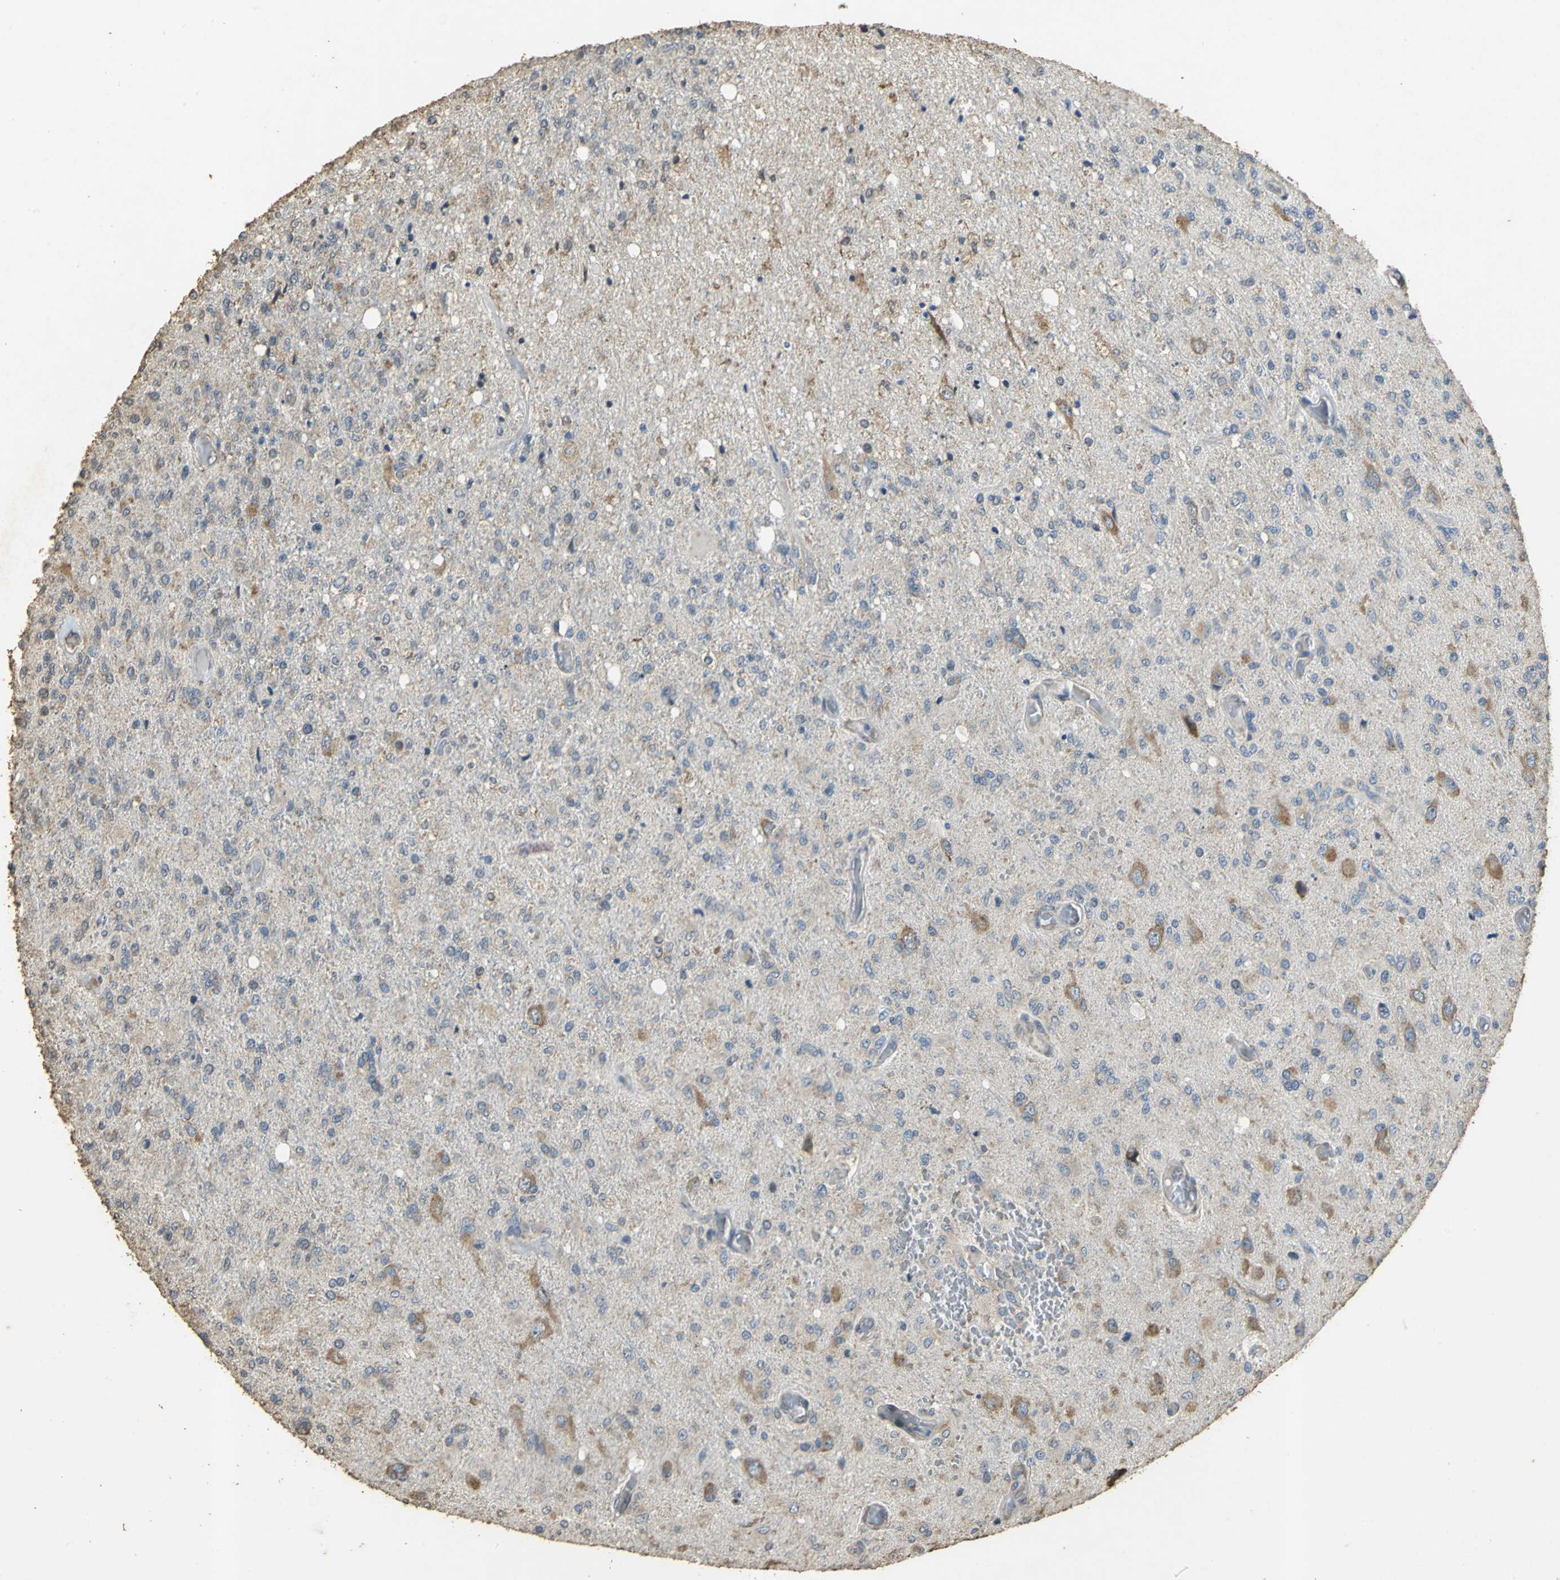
{"staining": {"intensity": "weak", "quantity": "25%-75%", "location": "cytoplasmic/membranous"}, "tissue": "glioma", "cell_type": "Tumor cells", "image_type": "cancer", "snomed": [{"axis": "morphology", "description": "Normal tissue, NOS"}, {"axis": "morphology", "description": "Glioma, malignant, High grade"}, {"axis": "topography", "description": "Cerebral cortex"}], "caption": "Malignant high-grade glioma tissue shows weak cytoplasmic/membranous positivity in approximately 25%-75% of tumor cells Nuclei are stained in blue.", "gene": "ACSL4", "patient": {"sex": "male", "age": 77}}